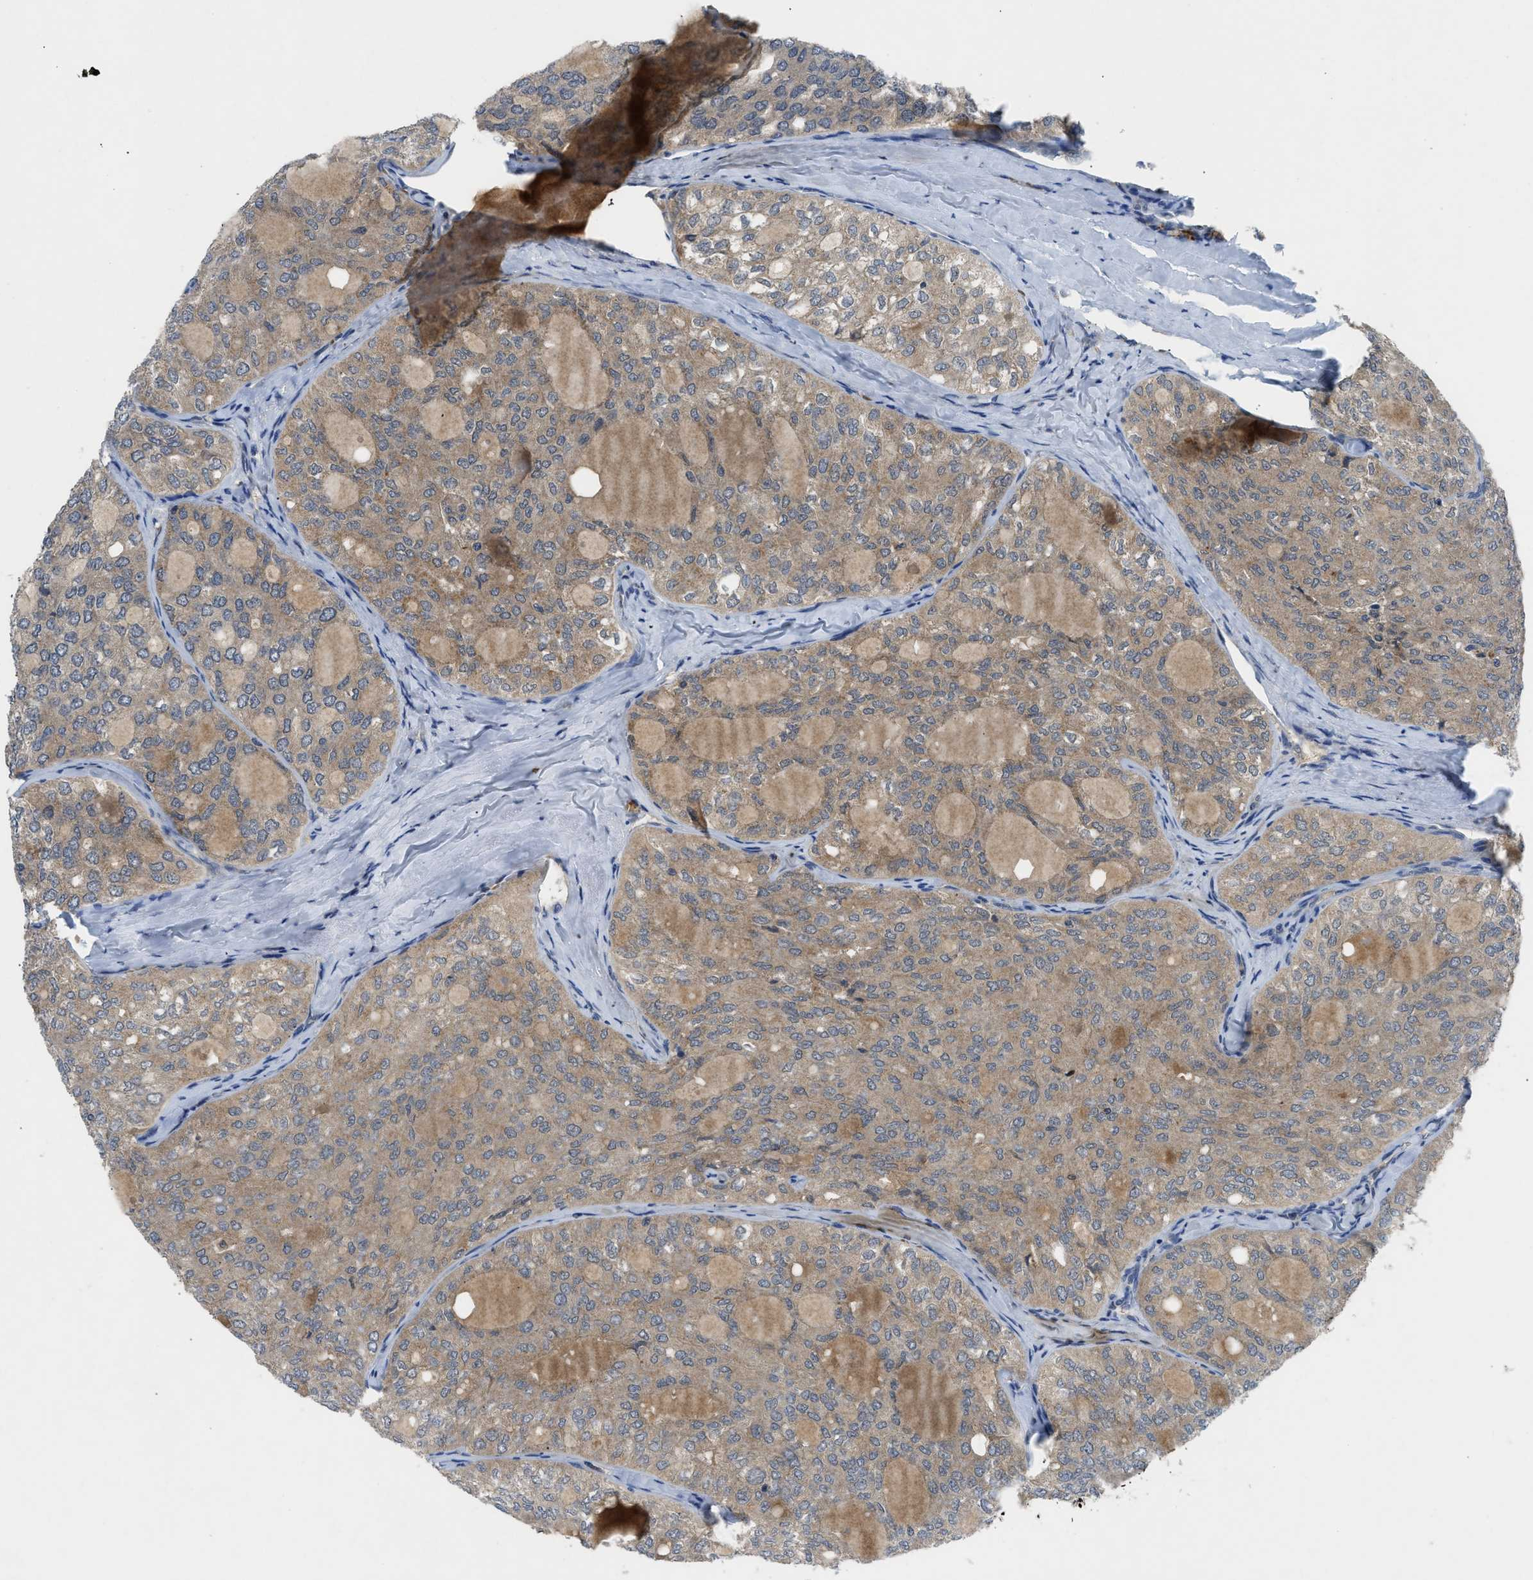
{"staining": {"intensity": "moderate", "quantity": ">75%", "location": "cytoplasmic/membranous"}, "tissue": "thyroid cancer", "cell_type": "Tumor cells", "image_type": "cancer", "snomed": [{"axis": "morphology", "description": "Follicular adenoma carcinoma, NOS"}, {"axis": "topography", "description": "Thyroid gland"}], "caption": "Protein analysis of thyroid cancer tissue displays moderate cytoplasmic/membranous positivity in approximately >75% of tumor cells.", "gene": "PDE7A", "patient": {"sex": "male", "age": 75}}